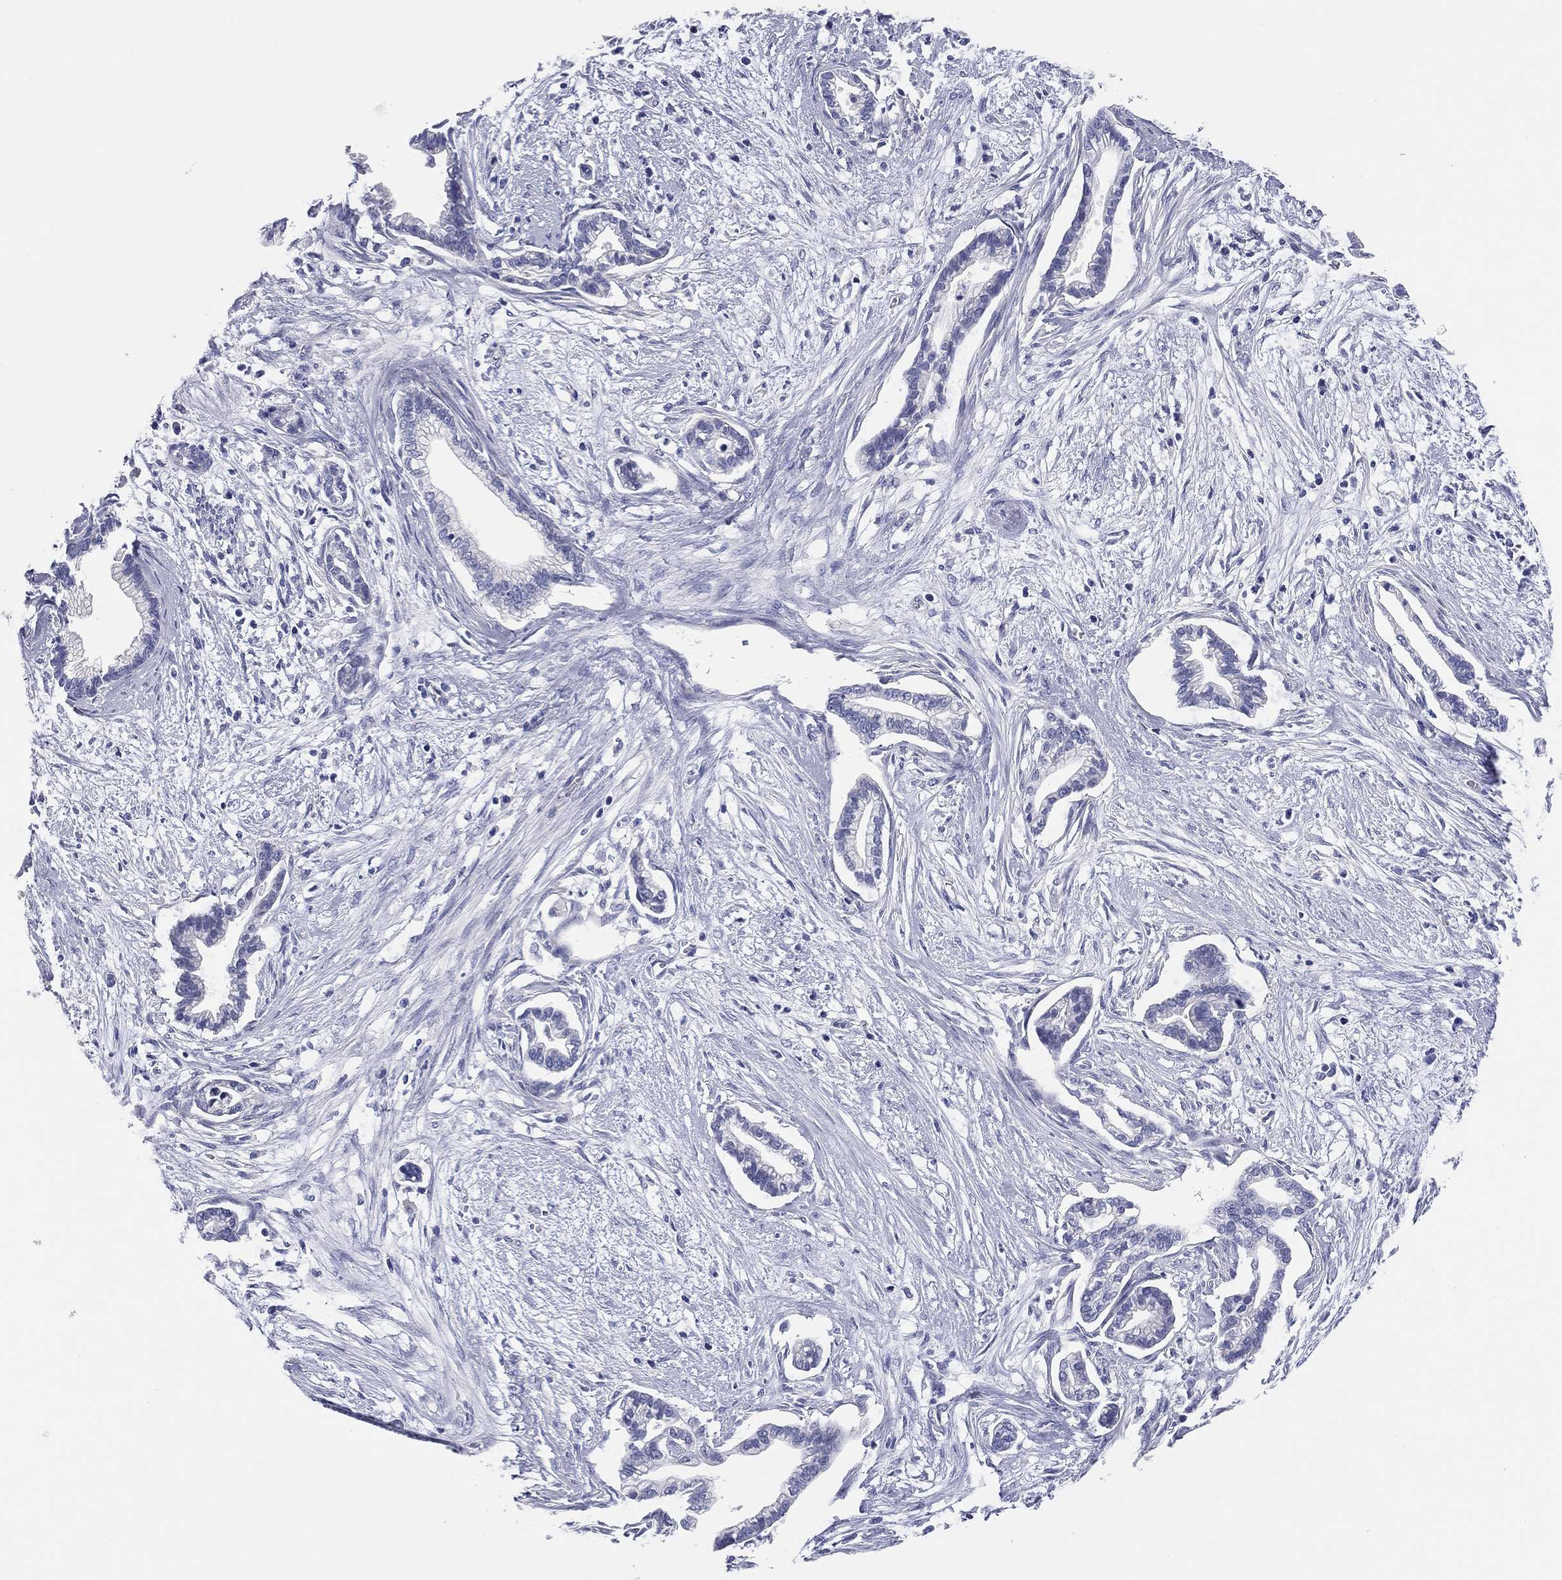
{"staining": {"intensity": "negative", "quantity": "none", "location": "none"}, "tissue": "cervical cancer", "cell_type": "Tumor cells", "image_type": "cancer", "snomed": [{"axis": "morphology", "description": "Adenocarcinoma, NOS"}, {"axis": "topography", "description": "Cervix"}], "caption": "Immunohistochemistry image of cervical cancer (adenocarcinoma) stained for a protein (brown), which exhibits no staining in tumor cells.", "gene": "TMEM221", "patient": {"sex": "female", "age": 62}}